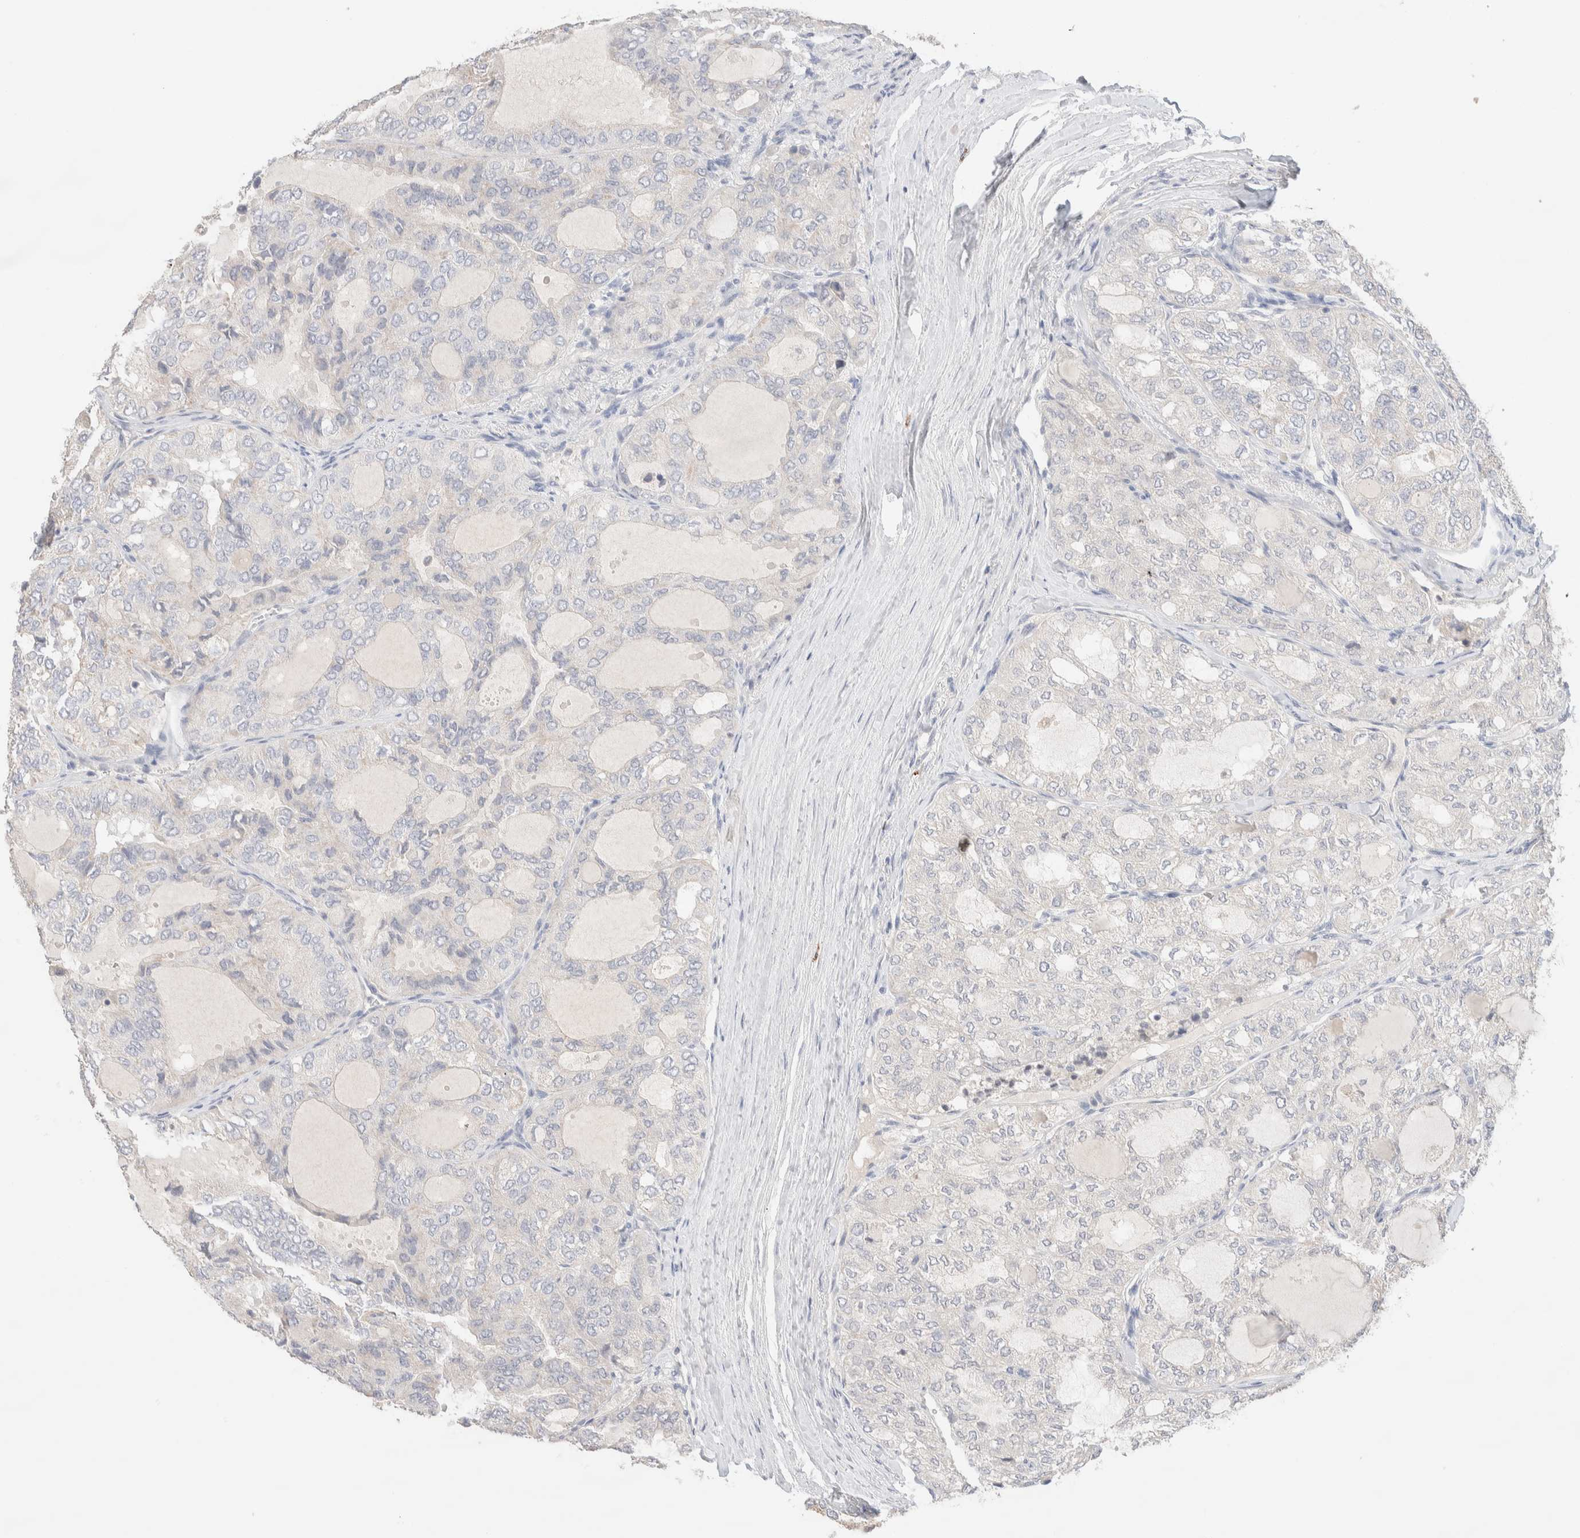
{"staining": {"intensity": "negative", "quantity": "none", "location": "none"}, "tissue": "thyroid cancer", "cell_type": "Tumor cells", "image_type": "cancer", "snomed": [{"axis": "morphology", "description": "Follicular adenoma carcinoma, NOS"}, {"axis": "topography", "description": "Thyroid gland"}], "caption": "DAB immunohistochemical staining of thyroid follicular adenoma carcinoma reveals no significant positivity in tumor cells.", "gene": "RIDA", "patient": {"sex": "male", "age": 75}}